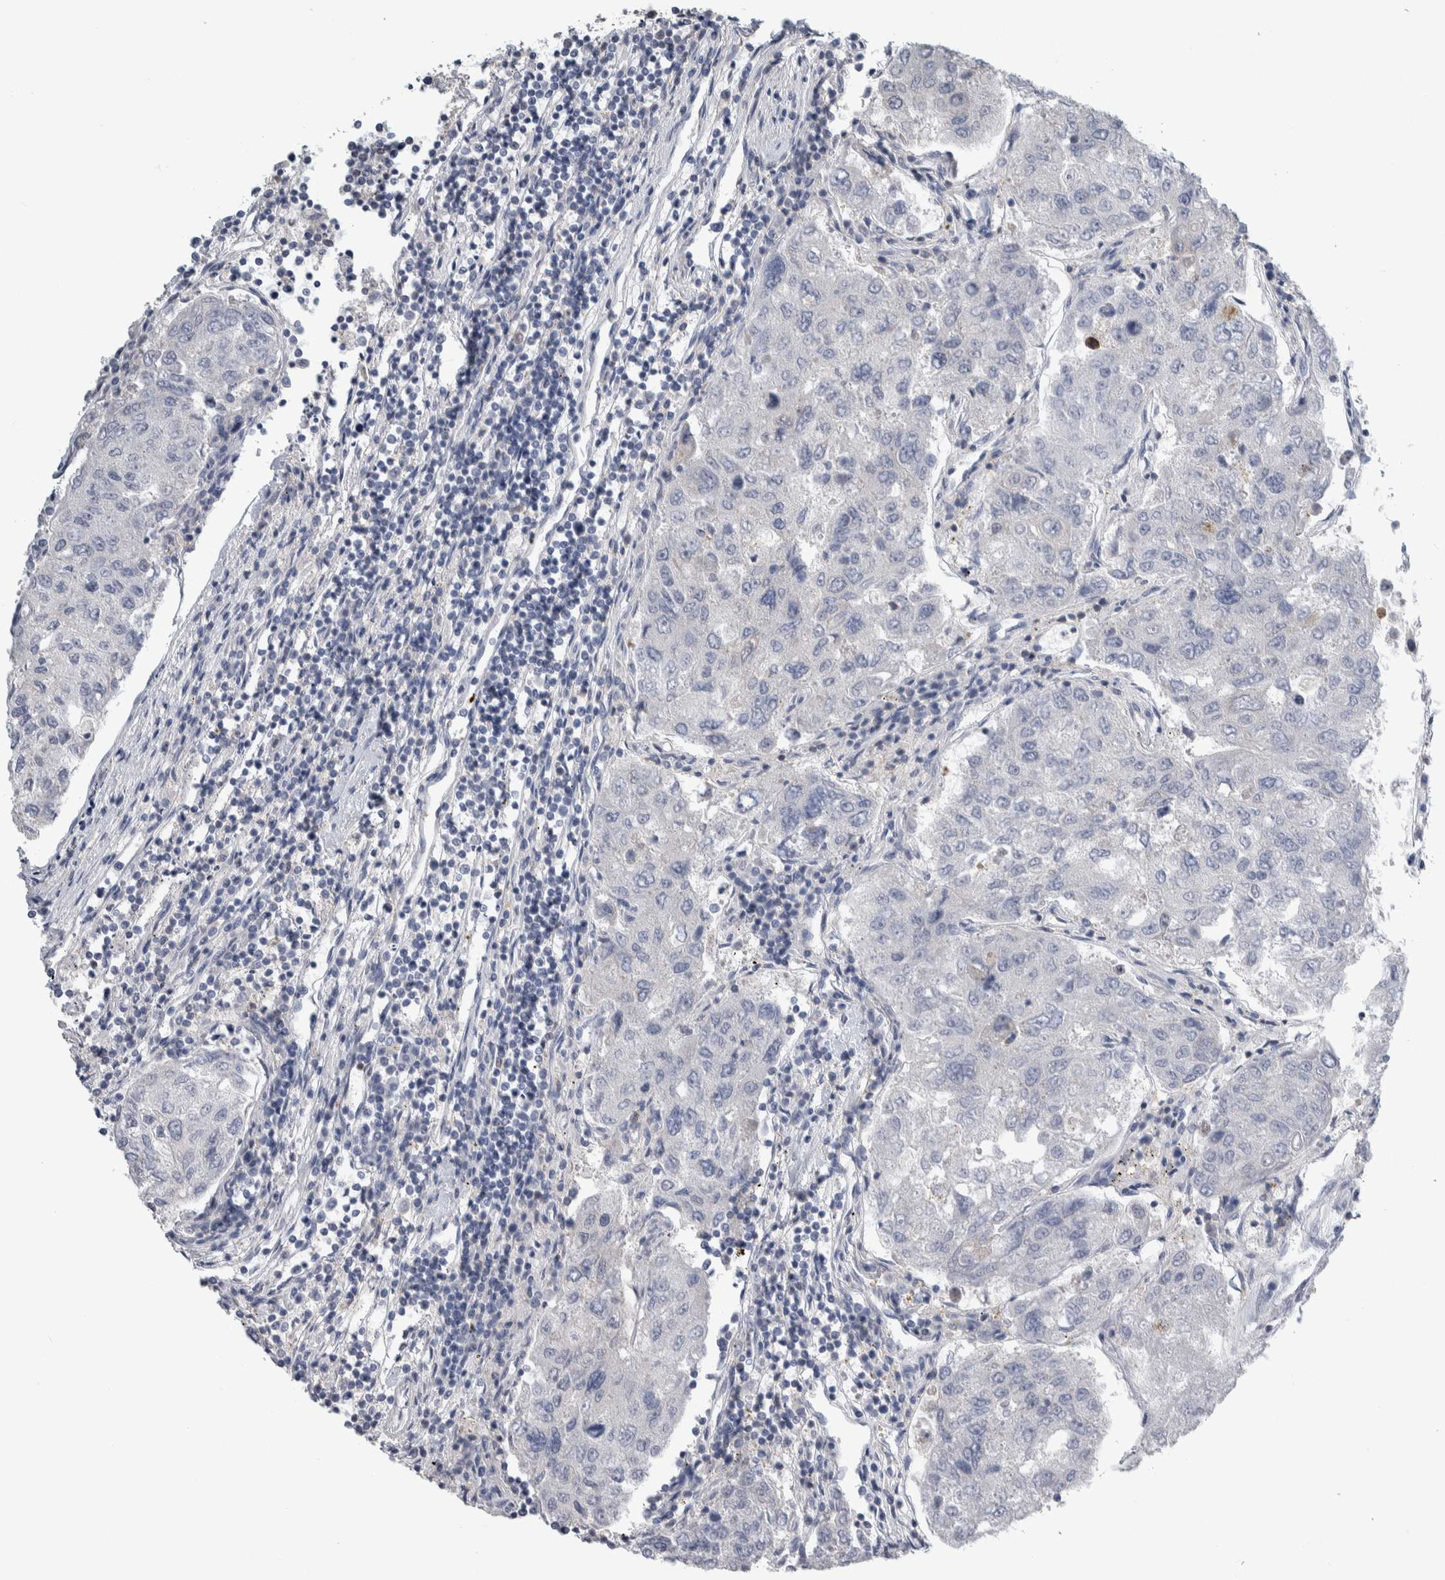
{"staining": {"intensity": "negative", "quantity": "none", "location": "none"}, "tissue": "urothelial cancer", "cell_type": "Tumor cells", "image_type": "cancer", "snomed": [{"axis": "morphology", "description": "Urothelial carcinoma, High grade"}, {"axis": "topography", "description": "Lymph node"}, {"axis": "topography", "description": "Urinary bladder"}], "caption": "A high-resolution image shows immunohistochemistry (IHC) staining of urothelial cancer, which shows no significant expression in tumor cells.", "gene": "TAX1BP1", "patient": {"sex": "male", "age": 51}}